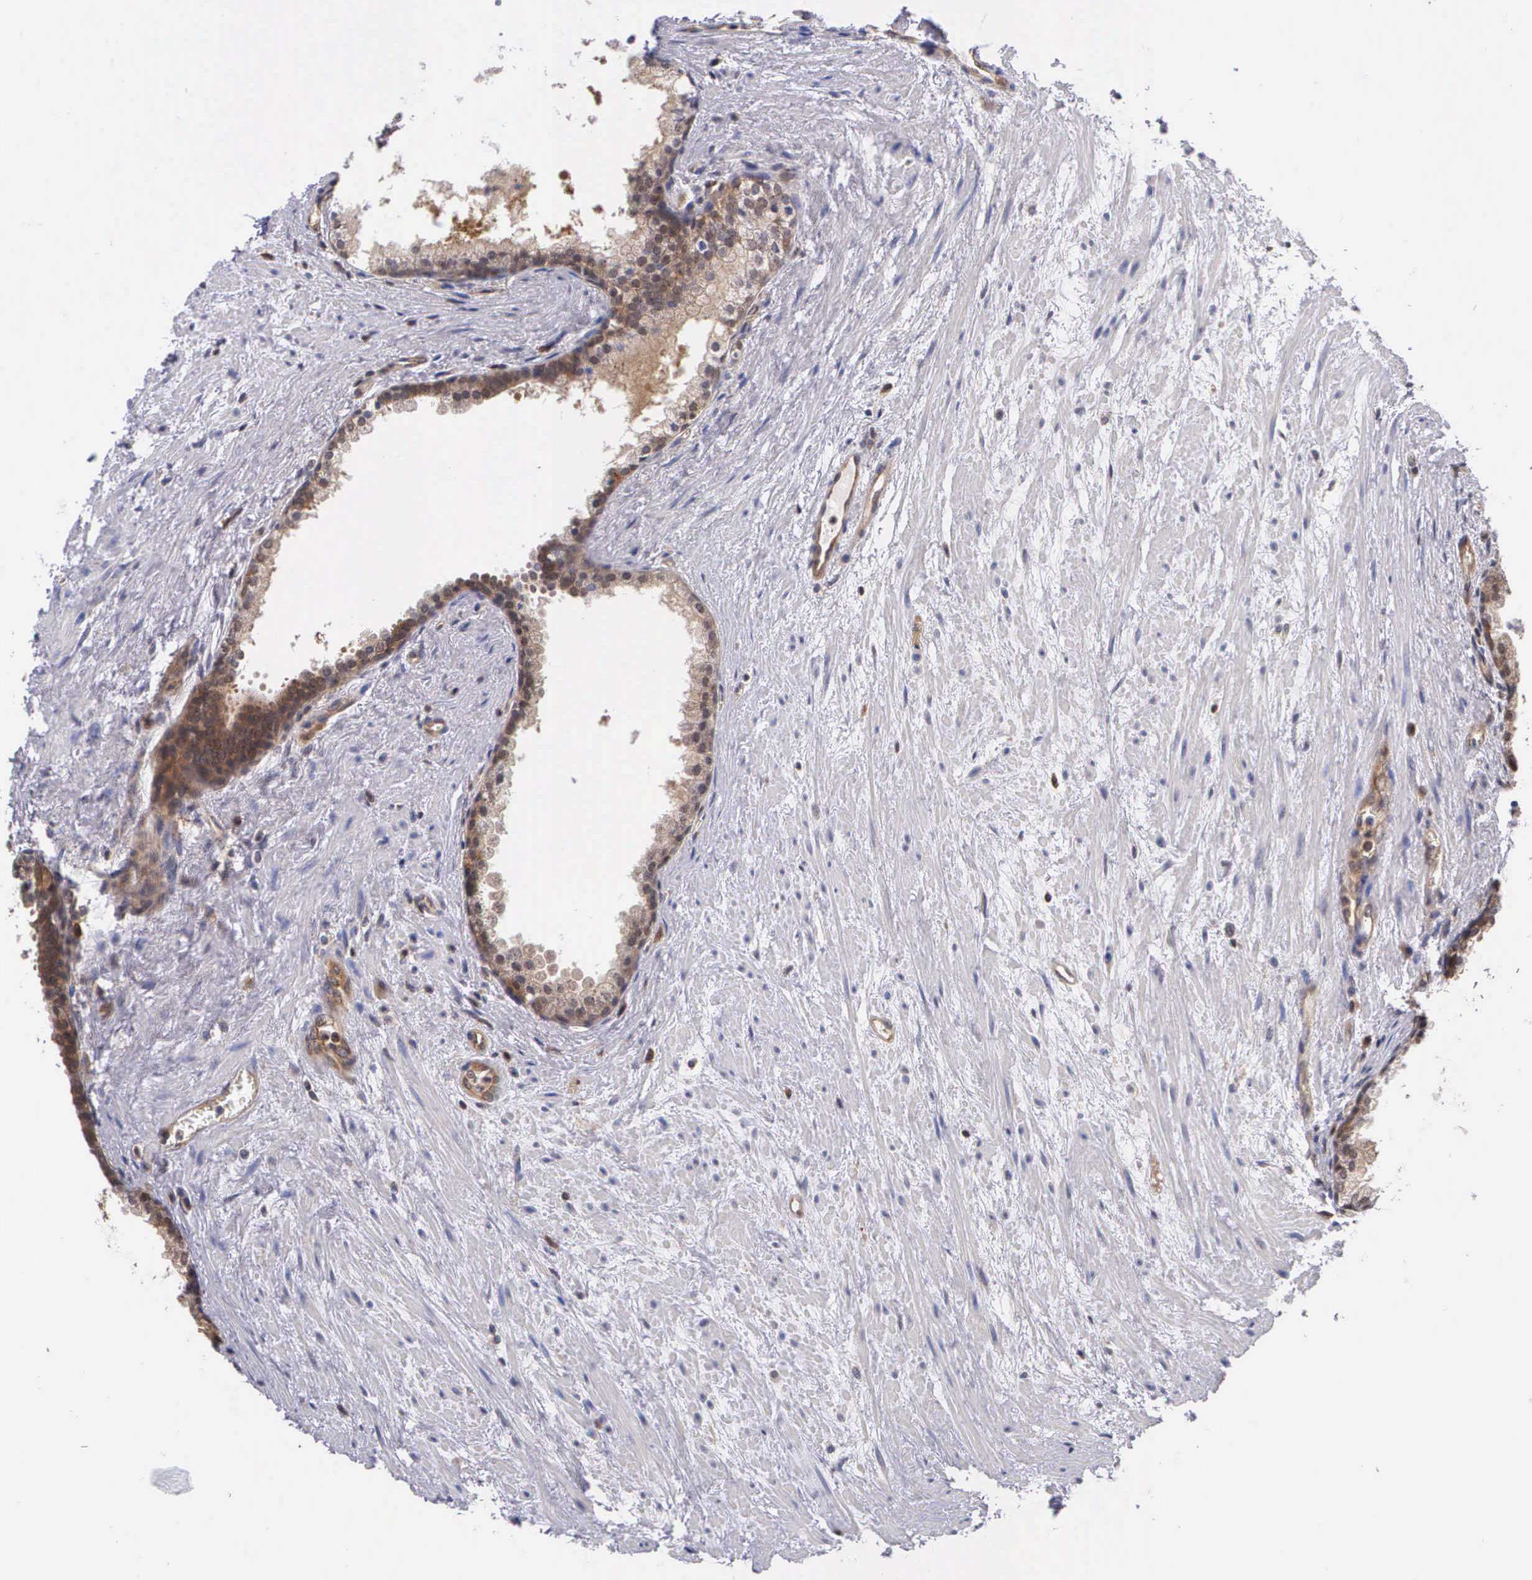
{"staining": {"intensity": "moderate", "quantity": ">75%", "location": "cytoplasmic/membranous"}, "tissue": "prostate", "cell_type": "Glandular cells", "image_type": "normal", "snomed": [{"axis": "morphology", "description": "Normal tissue, NOS"}, {"axis": "topography", "description": "Prostate"}], "caption": "An image showing moderate cytoplasmic/membranous positivity in about >75% of glandular cells in normal prostate, as visualized by brown immunohistochemical staining.", "gene": "IGBP1P2", "patient": {"sex": "male", "age": 65}}